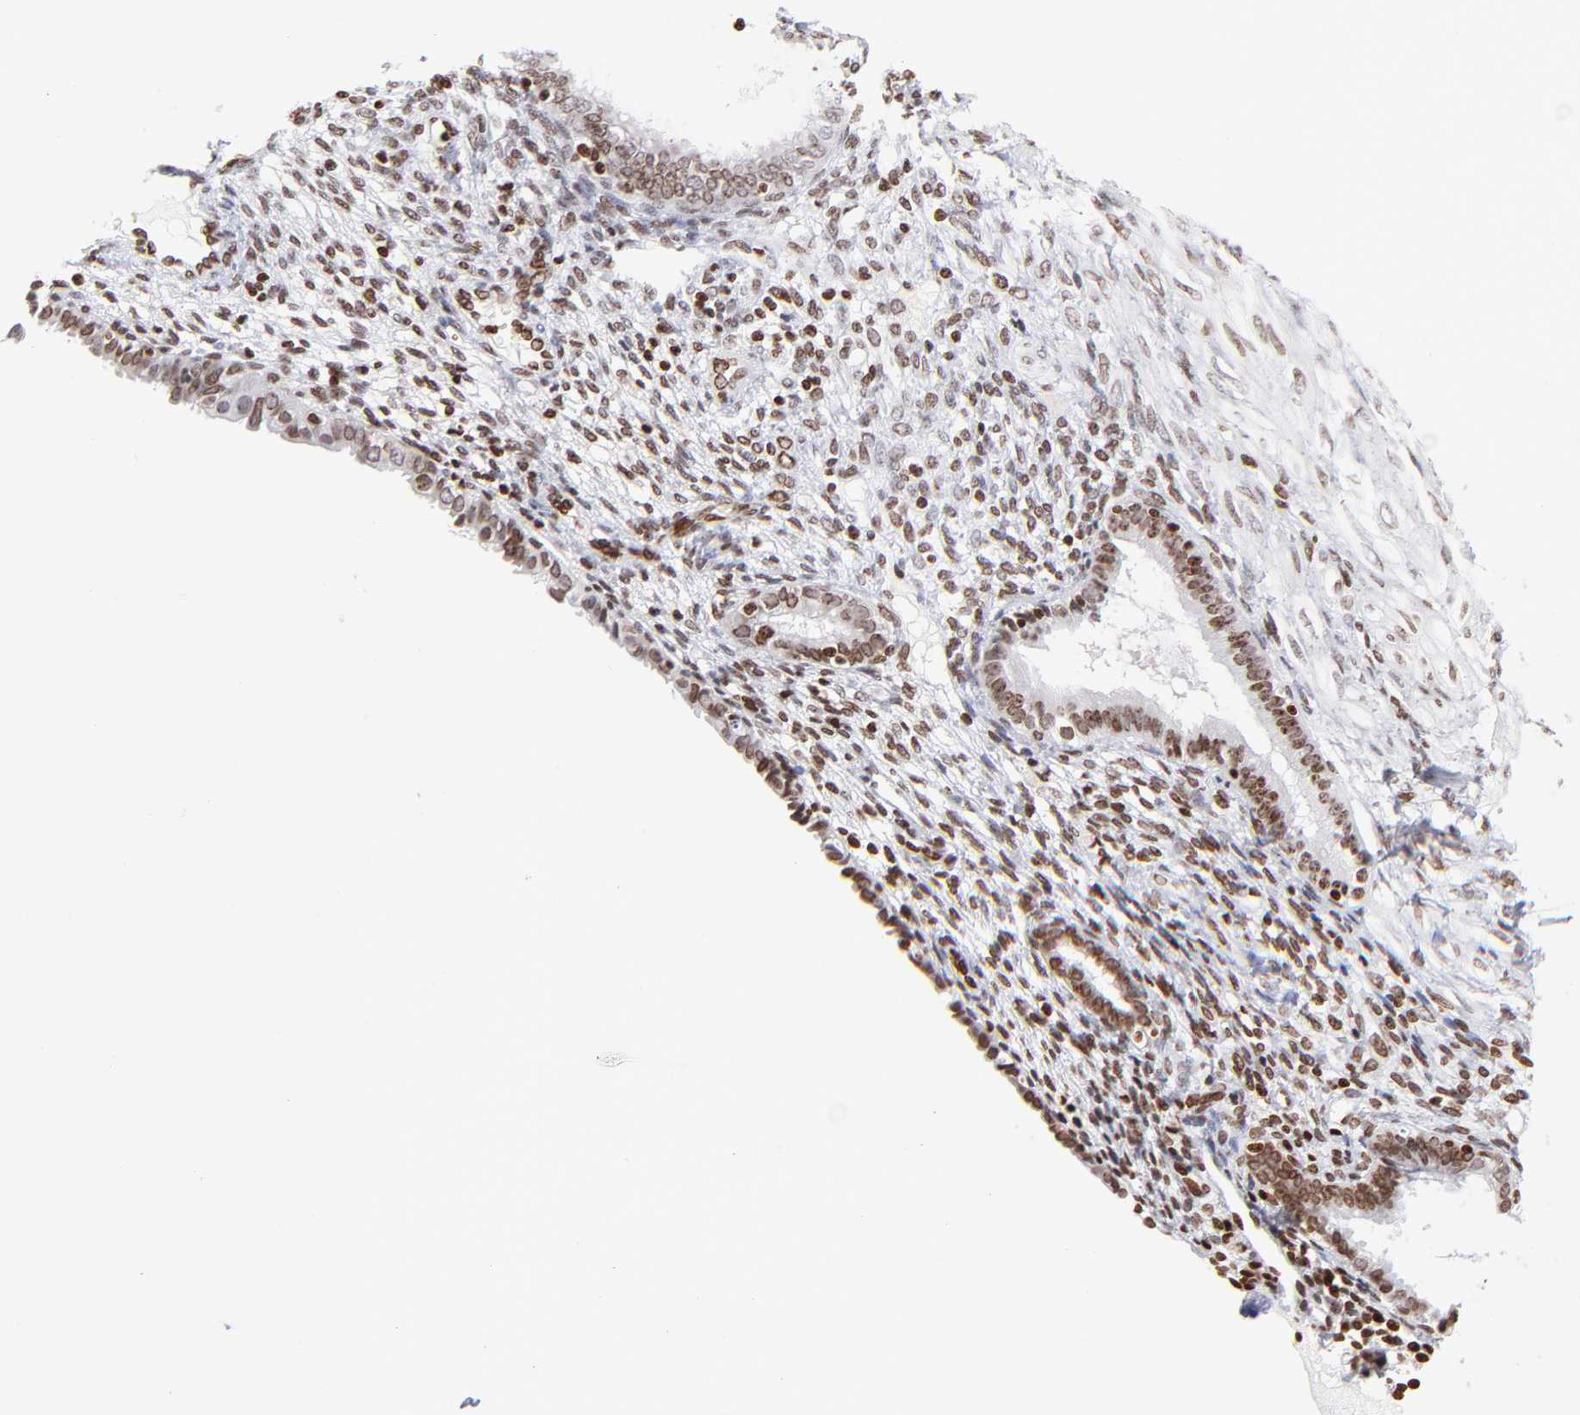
{"staining": {"intensity": "strong", "quantity": ">75%", "location": "nuclear"}, "tissue": "endometrium", "cell_type": "Cells in endometrial stroma", "image_type": "normal", "snomed": [{"axis": "morphology", "description": "Normal tissue, NOS"}, {"axis": "topography", "description": "Endometrium"}], "caption": "Human endometrium stained for a protein (brown) demonstrates strong nuclear positive positivity in approximately >75% of cells in endometrial stroma.", "gene": "RTL4", "patient": {"sex": "female", "age": 72}}